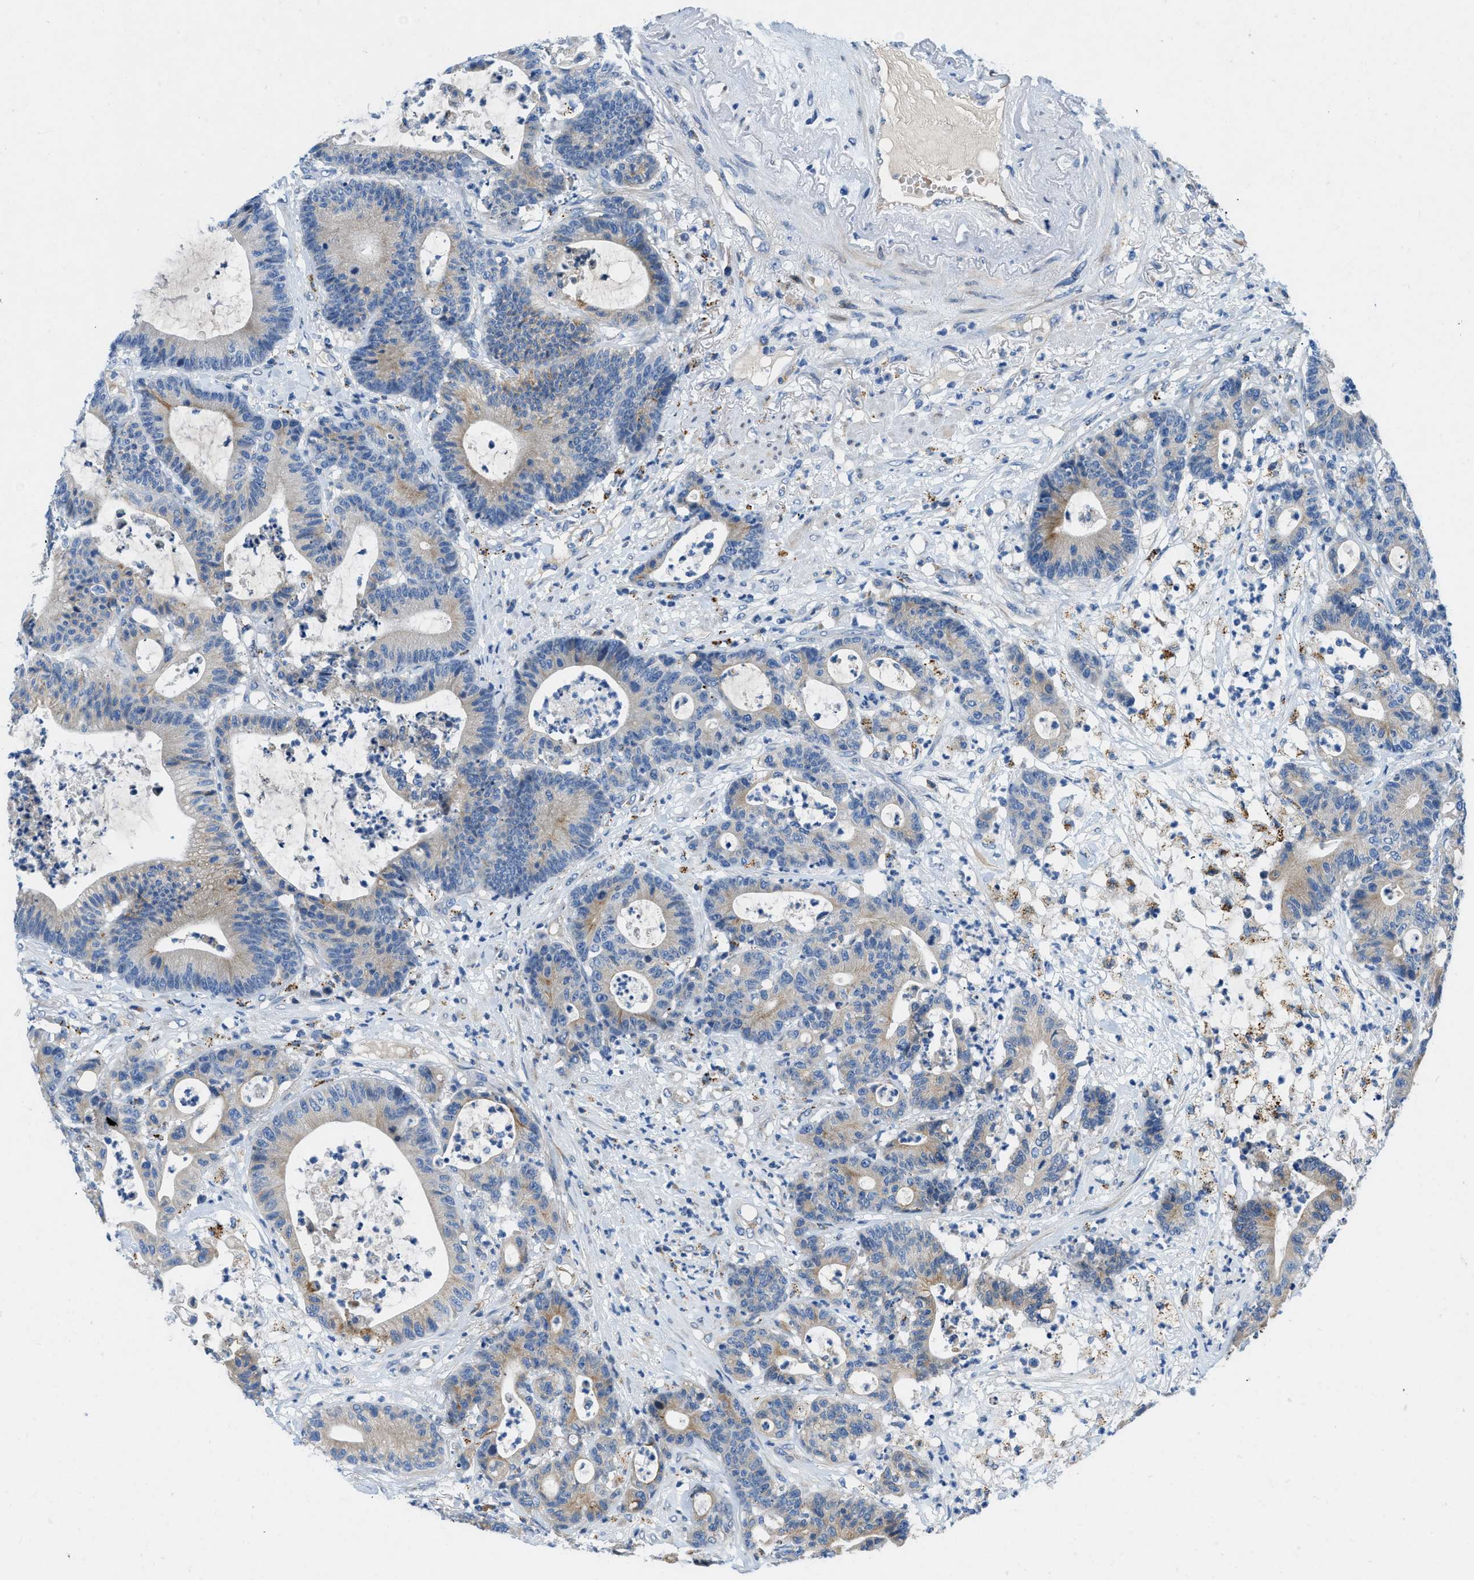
{"staining": {"intensity": "weak", "quantity": ">75%", "location": "cytoplasmic/membranous"}, "tissue": "colorectal cancer", "cell_type": "Tumor cells", "image_type": "cancer", "snomed": [{"axis": "morphology", "description": "Adenocarcinoma, NOS"}, {"axis": "topography", "description": "Colon"}], "caption": "Immunohistochemistry (IHC) of human colorectal cancer (adenocarcinoma) exhibits low levels of weak cytoplasmic/membranous staining in approximately >75% of tumor cells. The protein is stained brown, and the nuclei are stained in blue (DAB (3,3'-diaminobenzidine) IHC with brightfield microscopy, high magnification).", "gene": "TMEM248", "patient": {"sex": "female", "age": 84}}